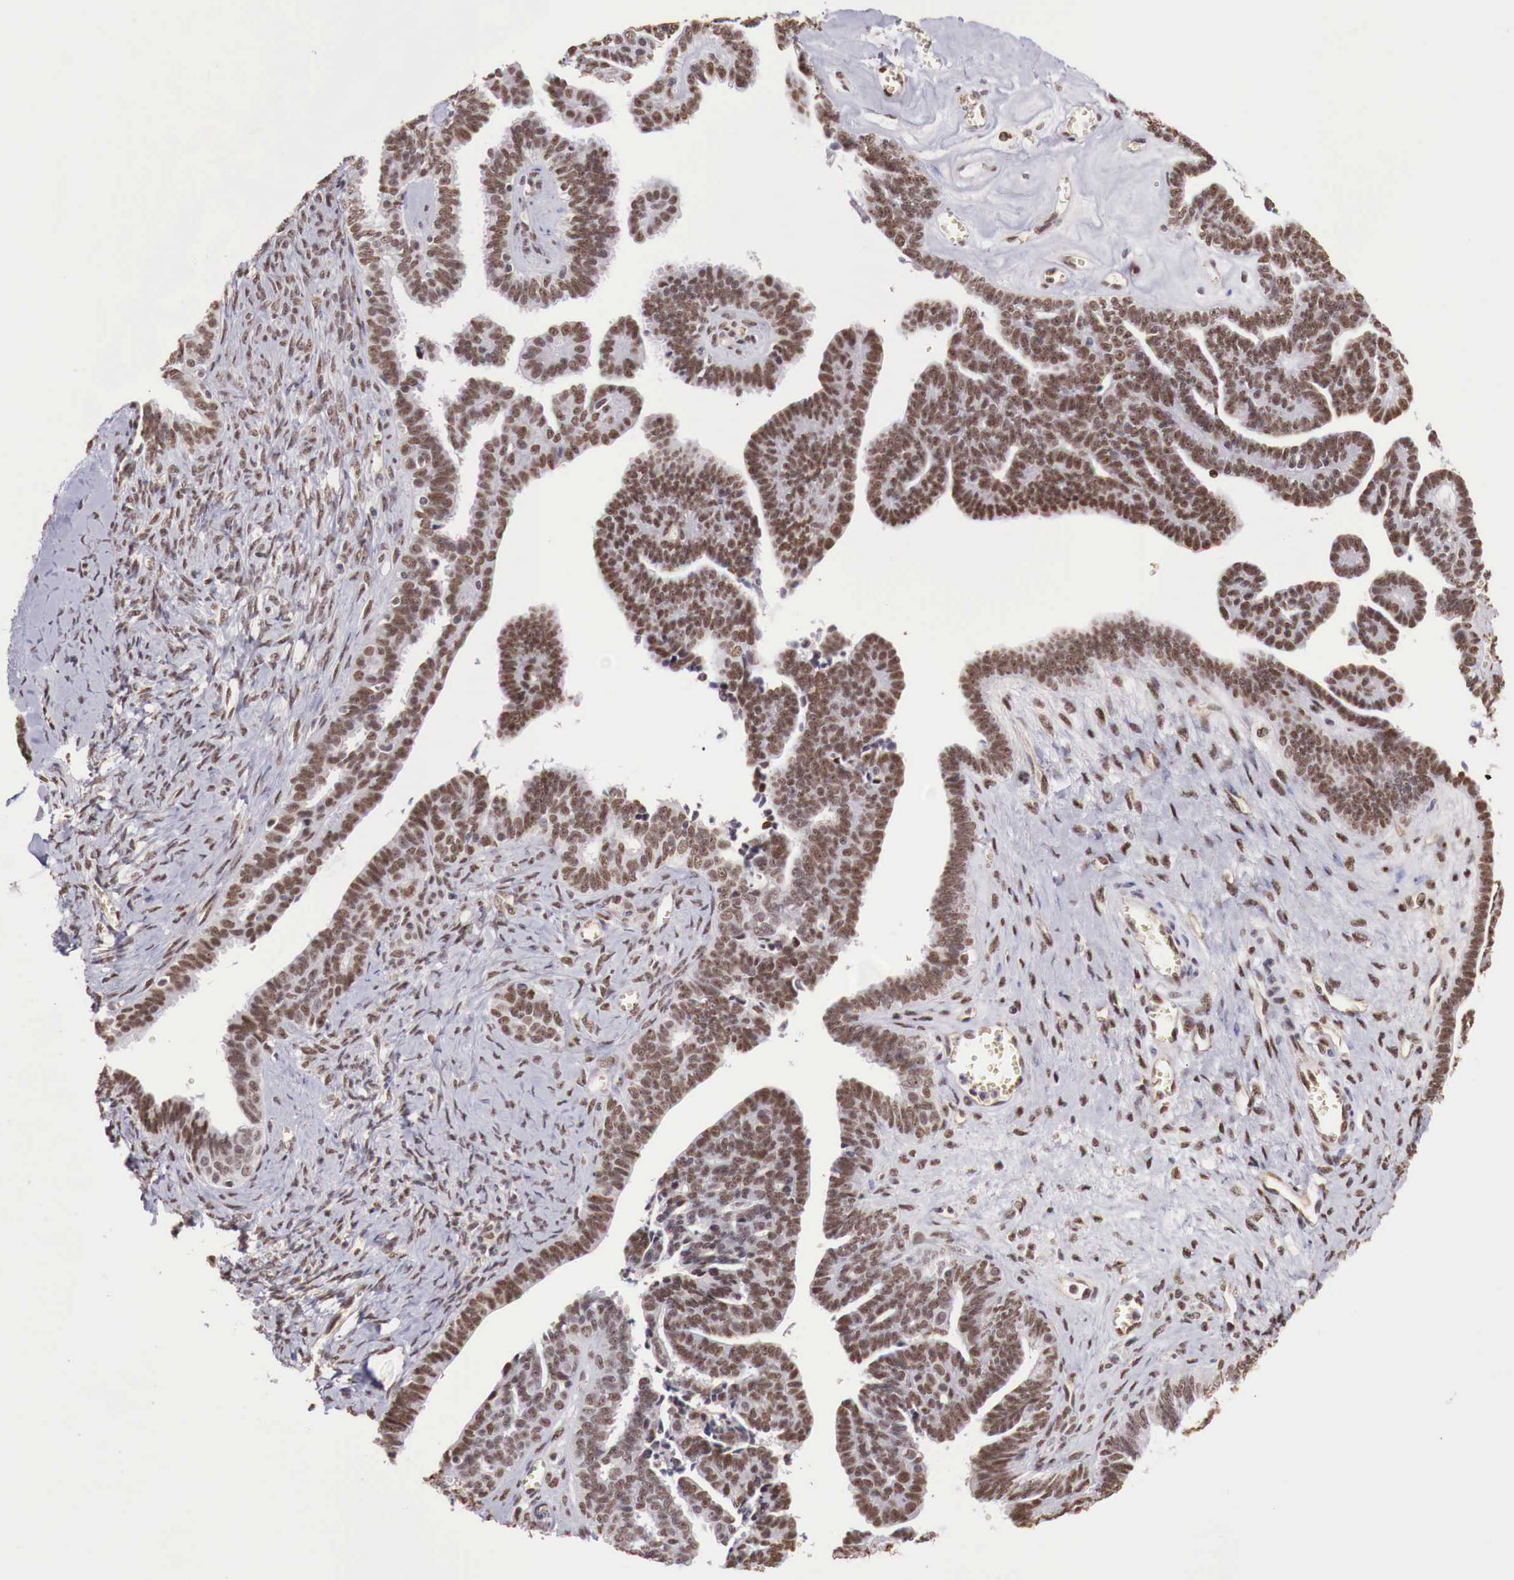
{"staining": {"intensity": "strong", "quantity": ">75%", "location": "nuclear"}, "tissue": "ovarian cancer", "cell_type": "Tumor cells", "image_type": "cancer", "snomed": [{"axis": "morphology", "description": "Cystadenocarcinoma, serous, NOS"}, {"axis": "topography", "description": "Ovary"}], "caption": "DAB immunohistochemical staining of human ovarian cancer (serous cystadenocarcinoma) demonstrates strong nuclear protein staining in about >75% of tumor cells.", "gene": "FOXP2", "patient": {"sex": "female", "age": 71}}